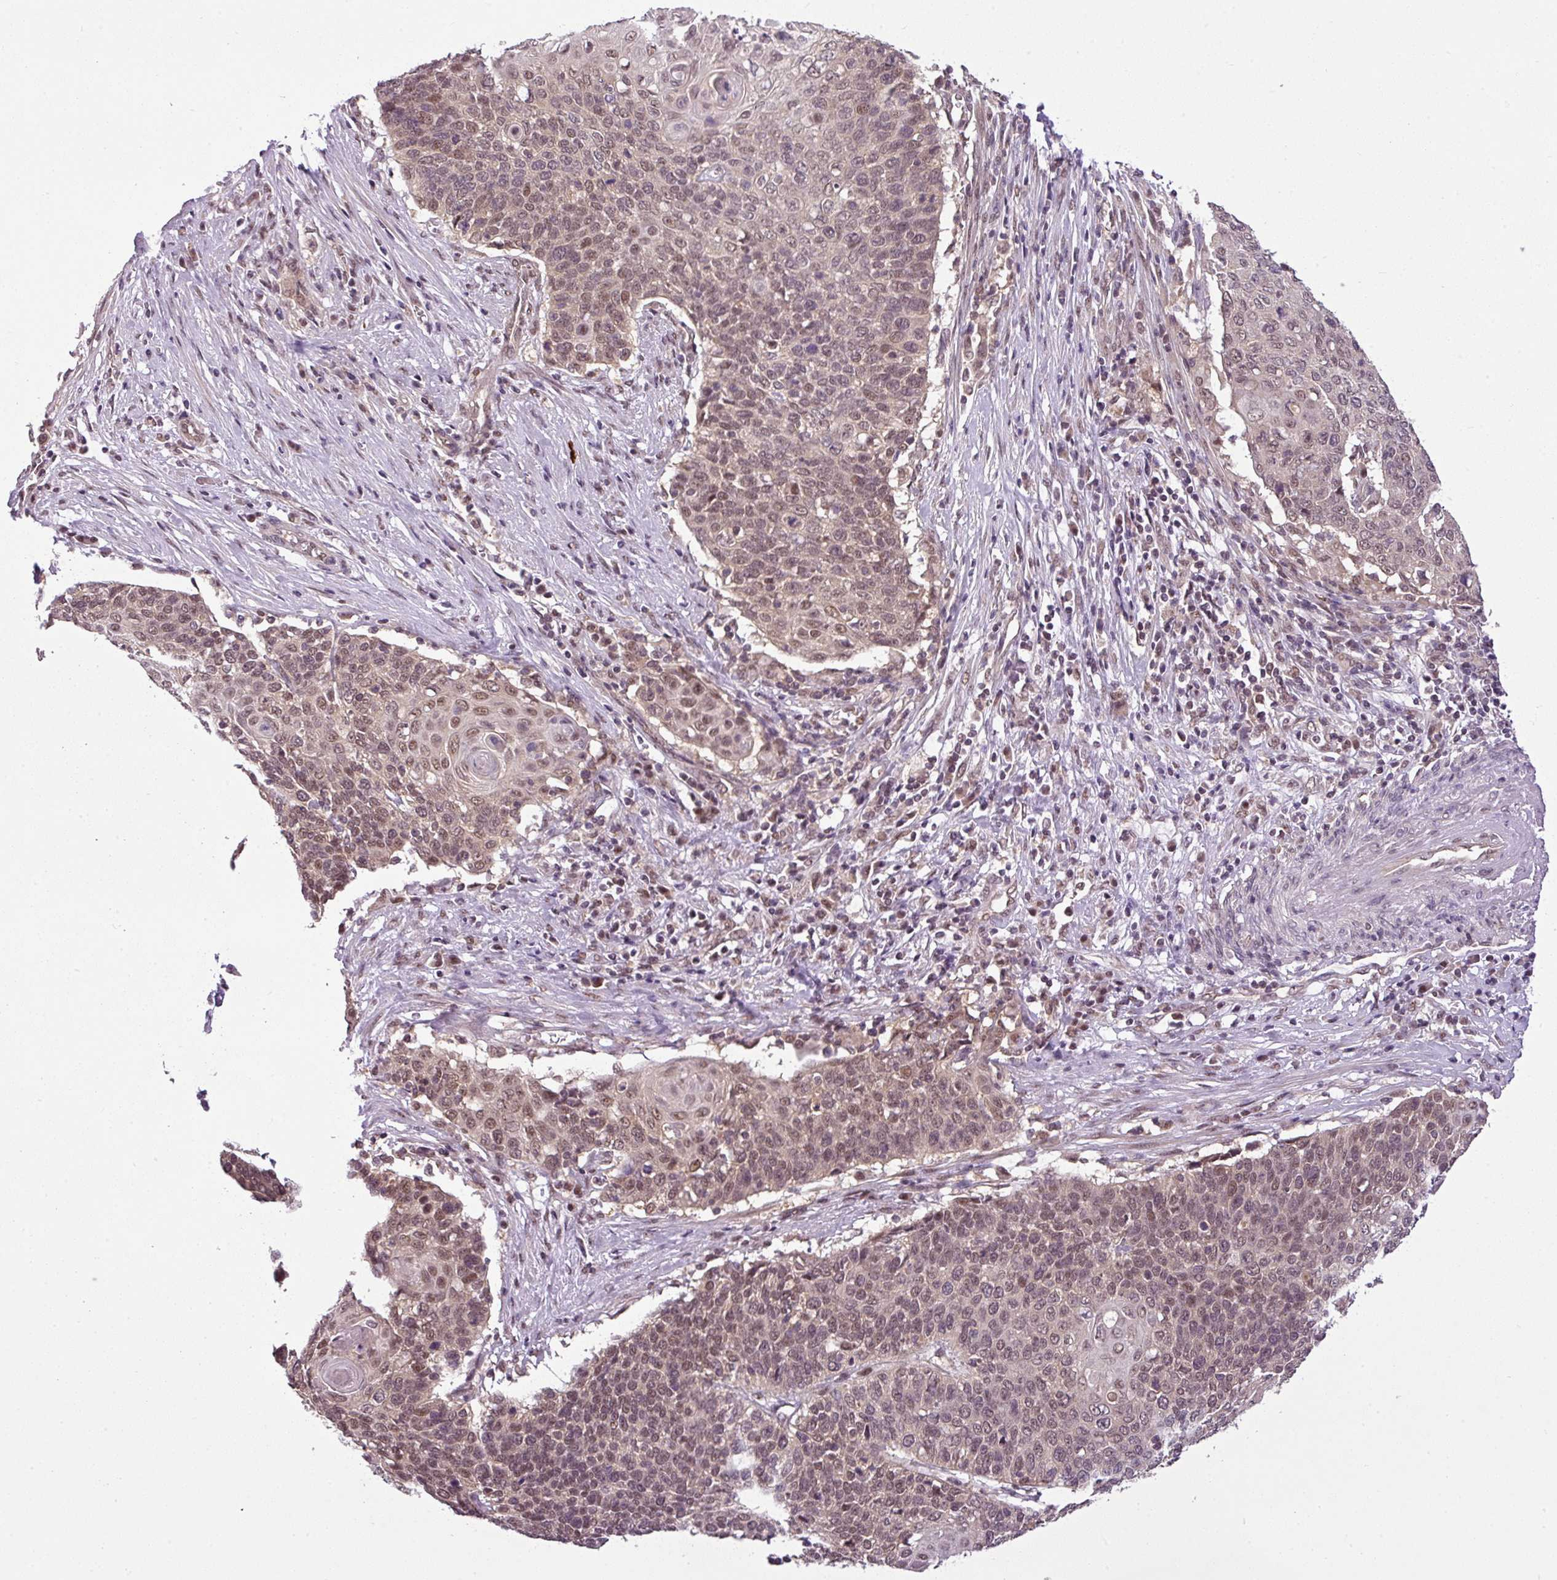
{"staining": {"intensity": "moderate", "quantity": ">75%", "location": "nuclear"}, "tissue": "cervical cancer", "cell_type": "Tumor cells", "image_type": "cancer", "snomed": [{"axis": "morphology", "description": "Squamous cell carcinoma, NOS"}, {"axis": "topography", "description": "Cervix"}], "caption": "This photomicrograph exhibits immunohistochemistry (IHC) staining of human cervical squamous cell carcinoma, with medium moderate nuclear positivity in approximately >75% of tumor cells.", "gene": "MFHAS1", "patient": {"sex": "female", "age": 39}}